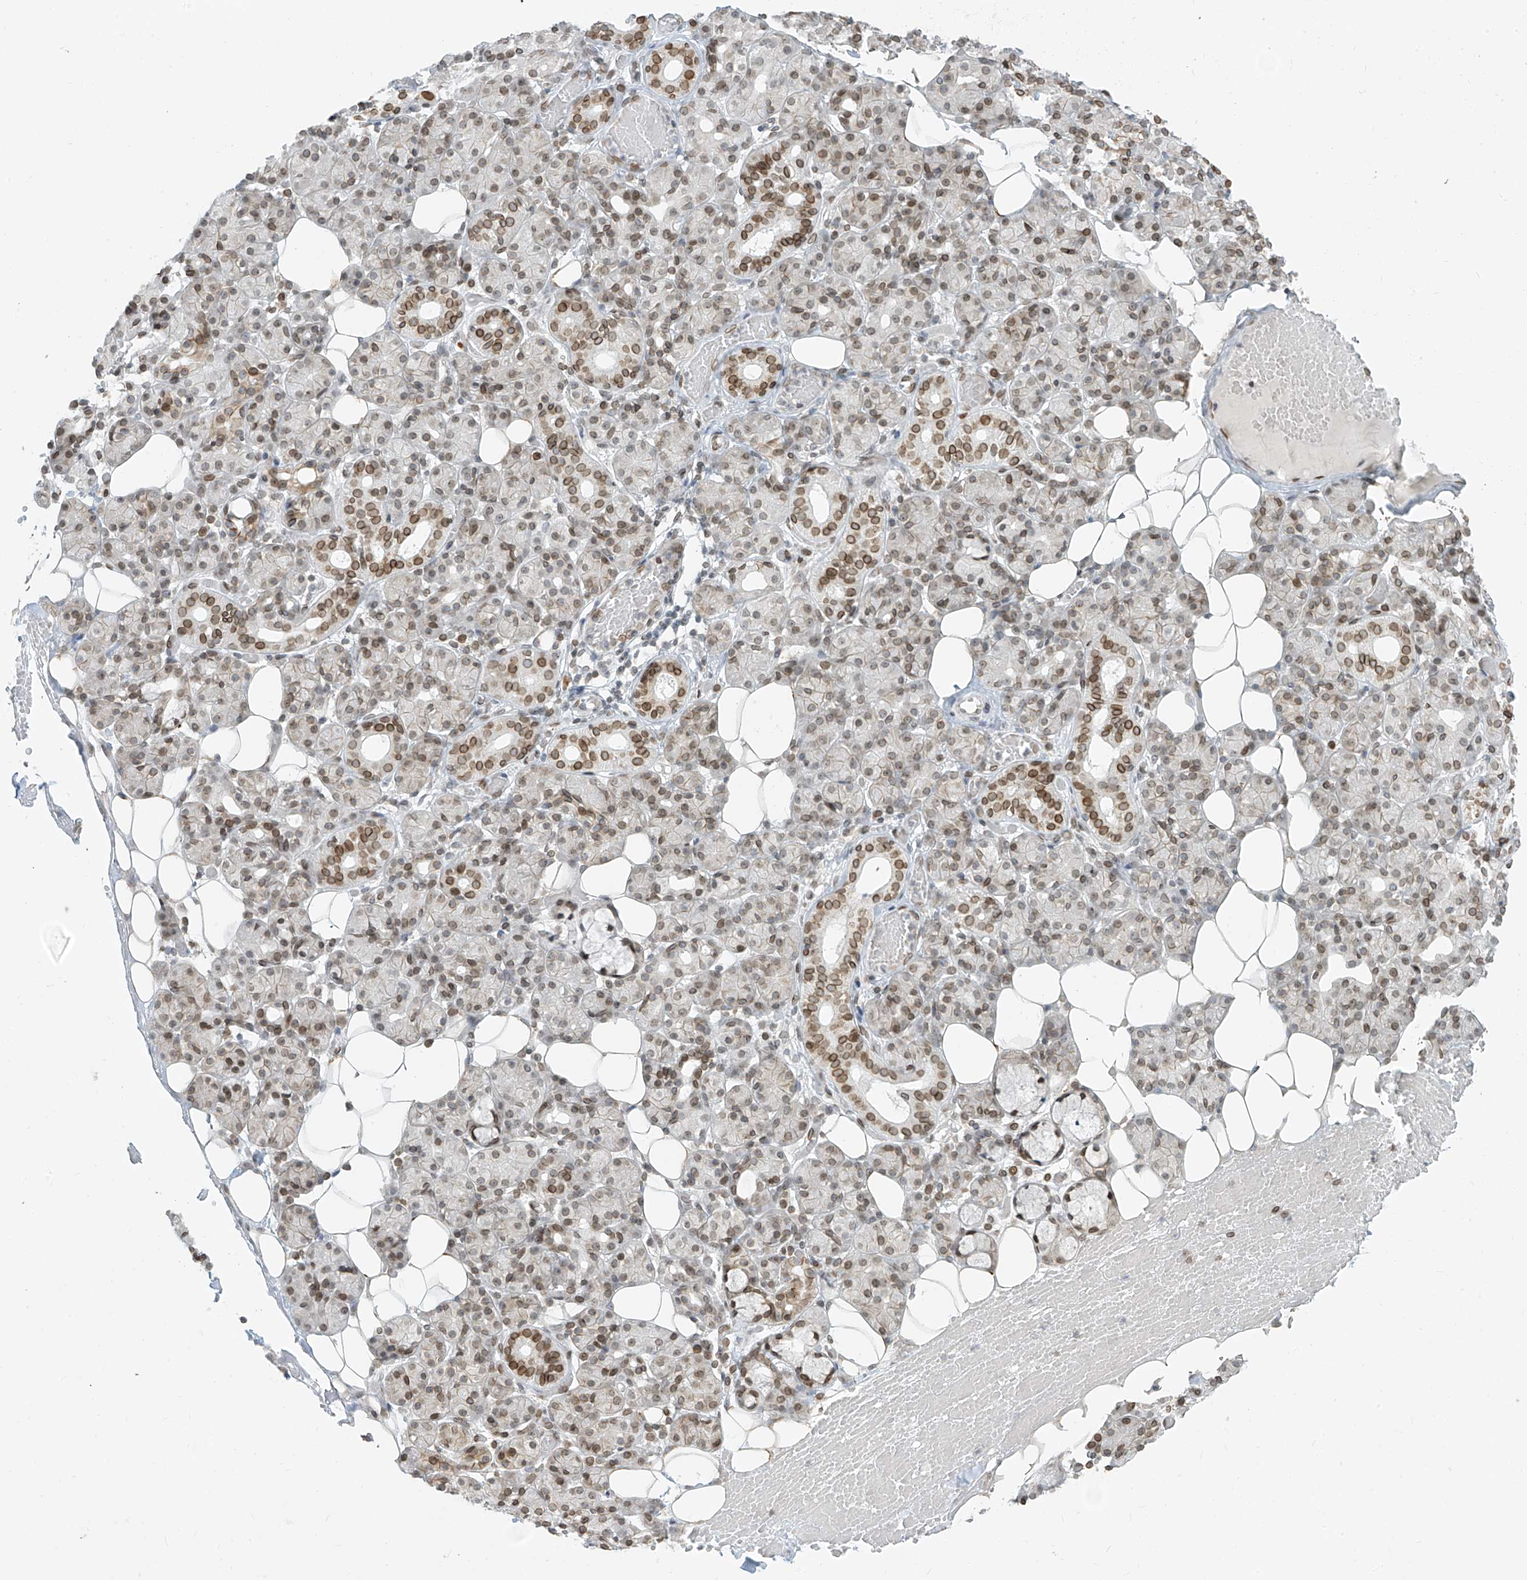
{"staining": {"intensity": "moderate", "quantity": "25%-75%", "location": "nuclear"}, "tissue": "salivary gland", "cell_type": "Glandular cells", "image_type": "normal", "snomed": [{"axis": "morphology", "description": "Normal tissue, NOS"}, {"axis": "topography", "description": "Salivary gland"}], "caption": "Unremarkable salivary gland shows moderate nuclear positivity in approximately 25%-75% of glandular cells (DAB (3,3'-diaminobenzidine) = brown stain, brightfield microscopy at high magnification)..", "gene": "SAMD15", "patient": {"sex": "male", "age": 63}}